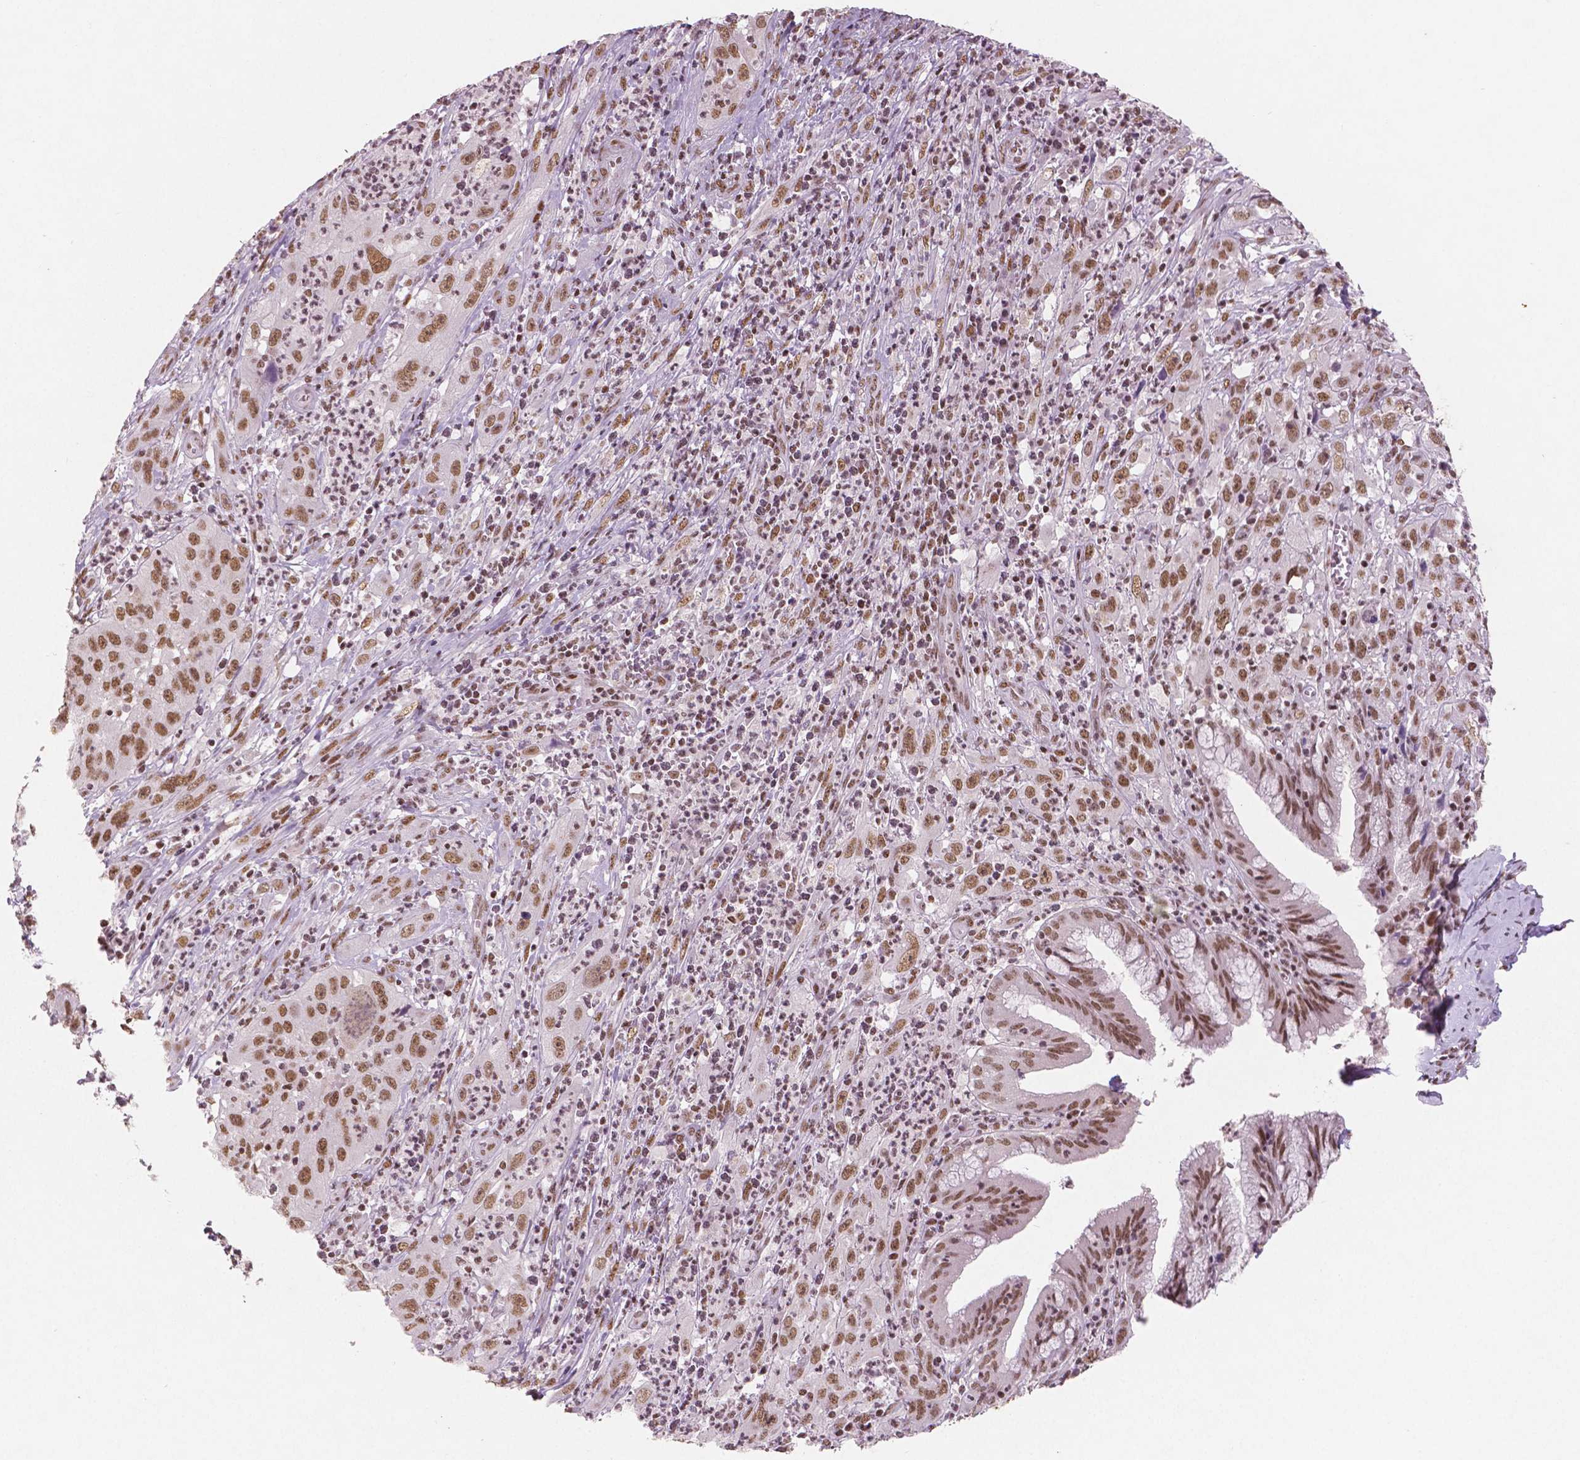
{"staining": {"intensity": "moderate", "quantity": ">75%", "location": "nuclear"}, "tissue": "cervical cancer", "cell_type": "Tumor cells", "image_type": "cancer", "snomed": [{"axis": "morphology", "description": "Squamous cell carcinoma, NOS"}, {"axis": "topography", "description": "Cervix"}], "caption": "Immunohistochemistry (DAB) staining of cervical squamous cell carcinoma reveals moderate nuclear protein expression in approximately >75% of tumor cells.", "gene": "BRD4", "patient": {"sex": "female", "age": 32}}